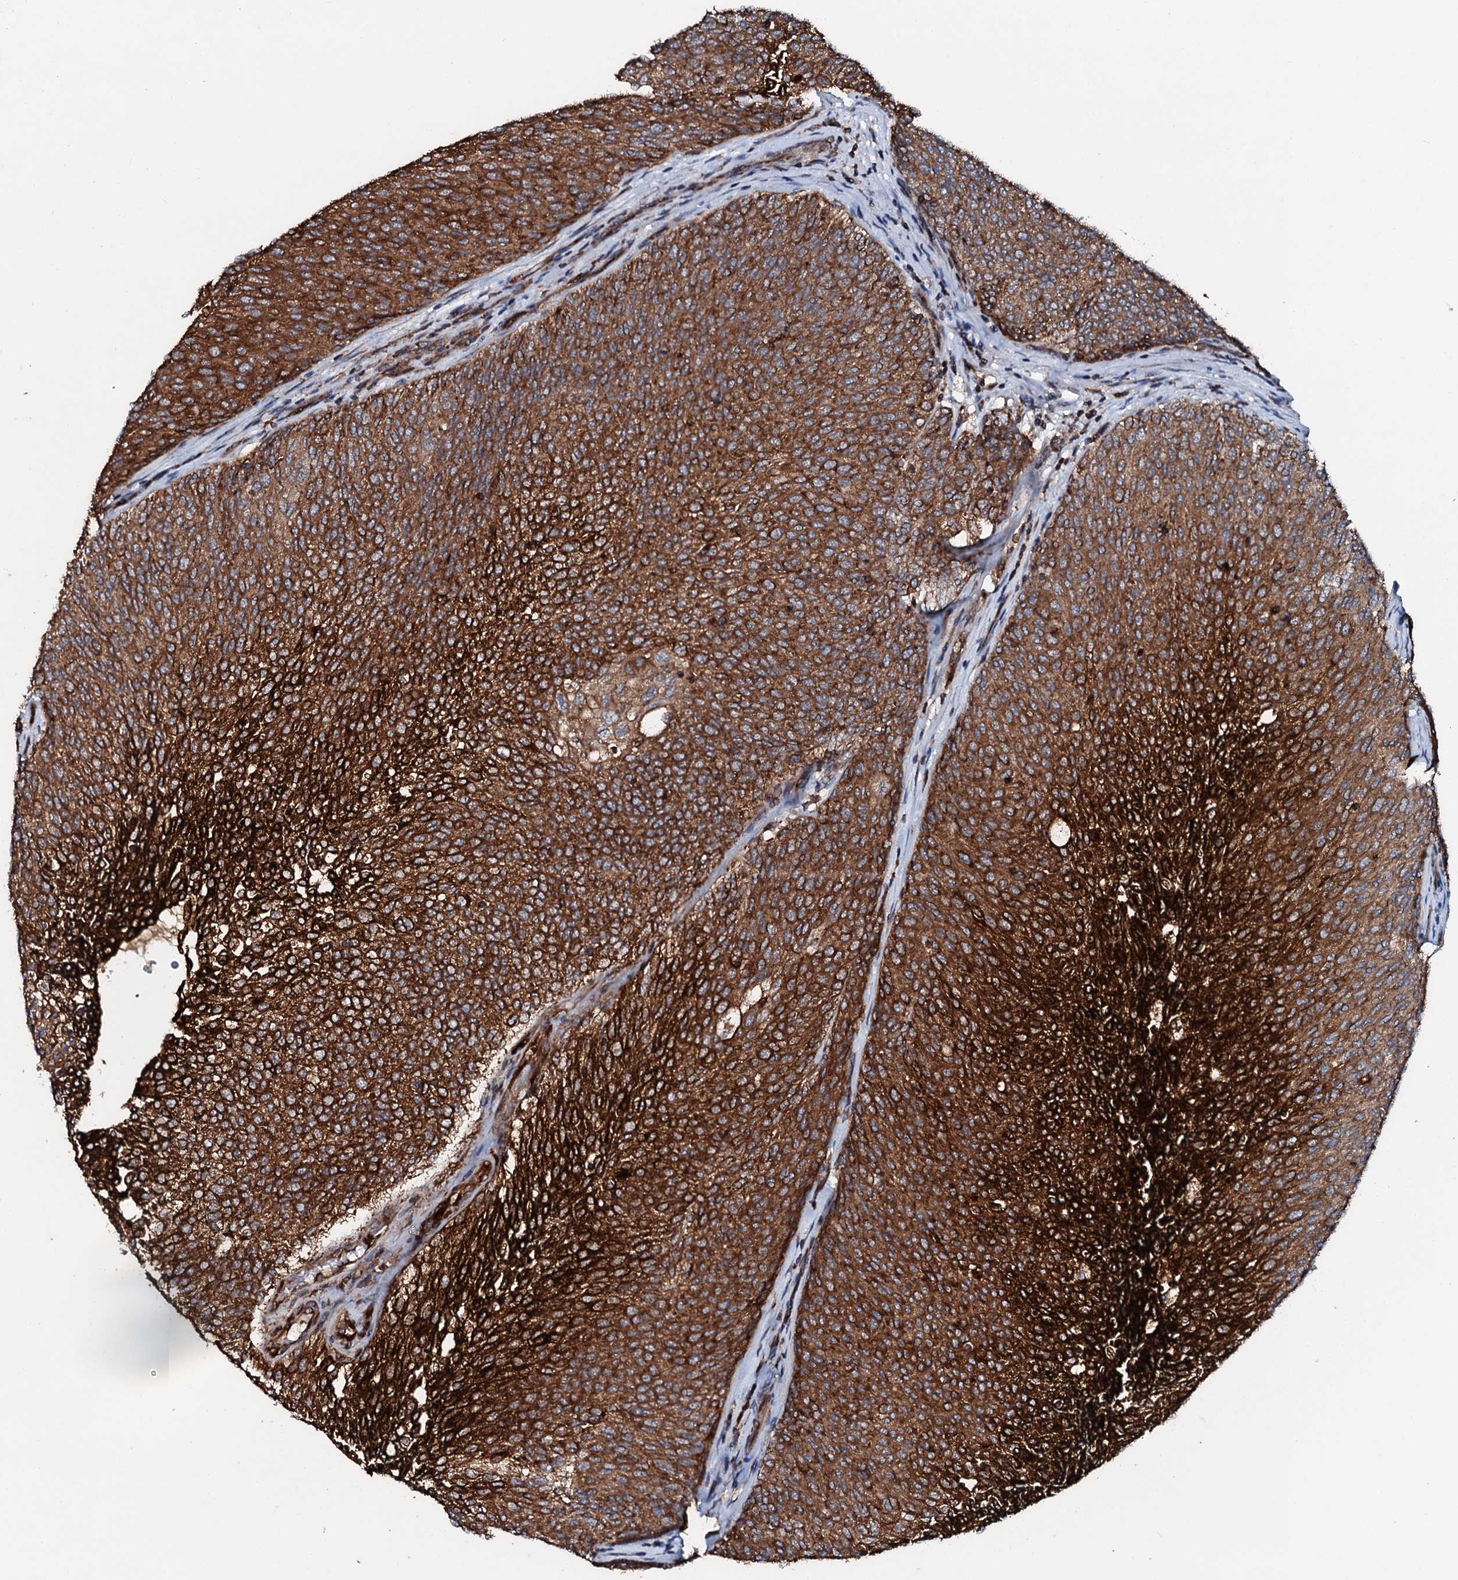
{"staining": {"intensity": "strong", "quantity": ">75%", "location": "cytoplasmic/membranous"}, "tissue": "urothelial cancer", "cell_type": "Tumor cells", "image_type": "cancer", "snomed": [{"axis": "morphology", "description": "Urothelial carcinoma, Low grade"}, {"axis": "topography", "description": "Urinary bladder"}], "caption": "Strong cytoplasmic/membranous protein positivity is seen in about >75% of tumor cells in urothelial cancer.", "gene": "SDHAF2", "patient": {"sex": "female", "age": 79}}